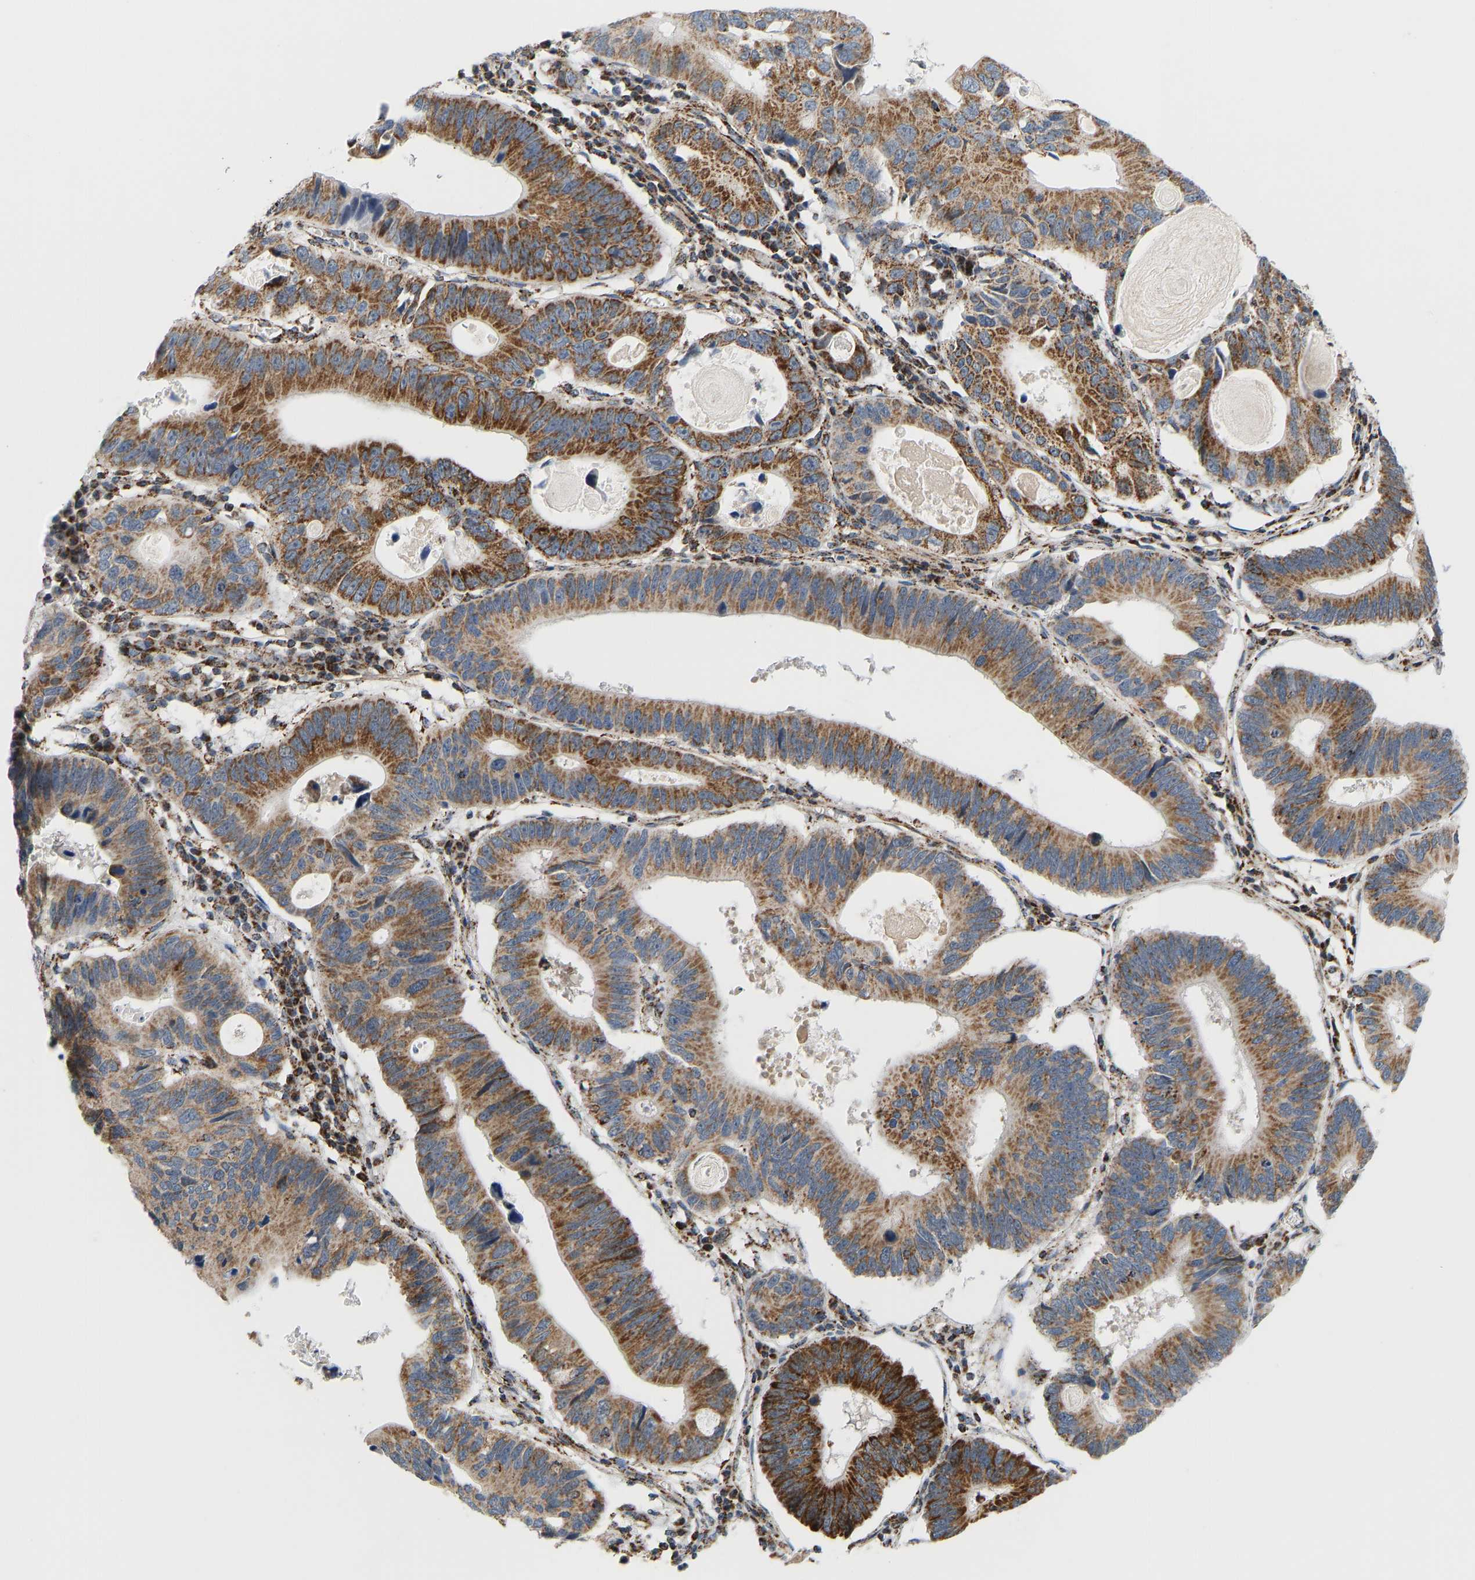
{"staining": {"intensity": "moderate", "quantity": ">75%", "location": "cytoplasmic/membranous"}, "tissue": "stomach cancer", "cell_type": "Tumor cells", "image_type": "cancer", "snomed": [{"axis": "morphology", "description": "Adenocarcinoma, NOS"}, {"axis": "topography", "description": "Stomach"}], "caption": "High-magnification brightfield microscopy of stomach cancer (adenocarcinoma) stained with DAB (3,3'-diaminobenzidine) (brown) and counterstained with hematoxylin (blue). tumor cells exhibit moderate cytoplasmic/membranous expression is seen in about>75% of cells. Nuclei are stained in blue.", "gene": "GPSM2", "patient": {"sex": "male", "age": 59}}